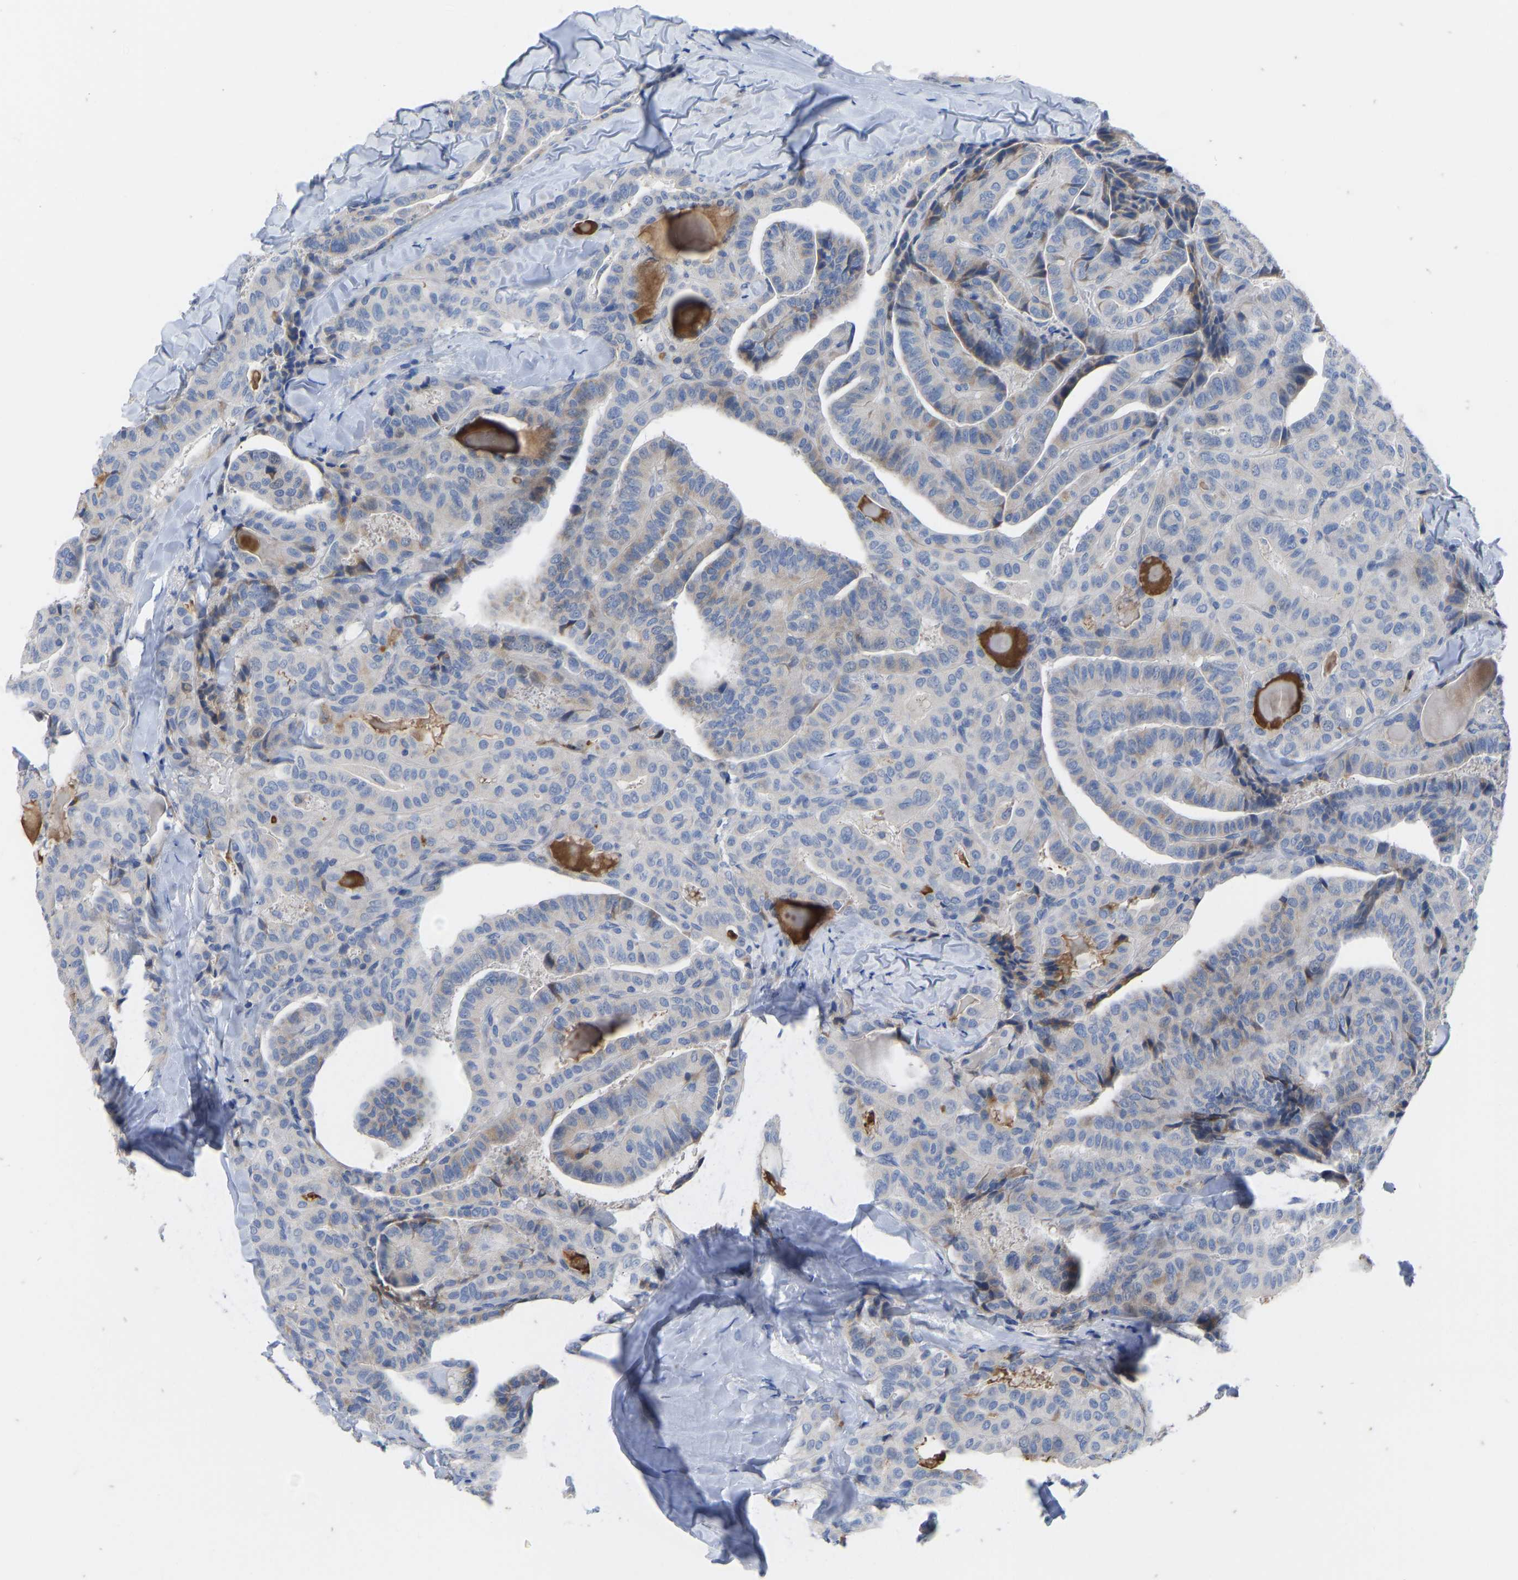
{"staining": {"intensity": "moderate", "quantity": "<25%", "location": "cytoplasmic/membranous"}, "tissue": "thyroid cancer", "cell_type": "Tumor cells", "image_type": "cancer", "snomed": [{"axis": "morphology", "description": "Papillary adenocarcinoma, NOS"}, {"axis": "topography", "description": "Thyroid gland"}], "caption": "Tumor cells exhibit low levels of moderate cytoplasmic/membranous staining in about <25% of cells in human papillary adenocarcinoma (thyroid).", "gene": "OLIG2", "patient": {"sex": "male", "age": 77}}